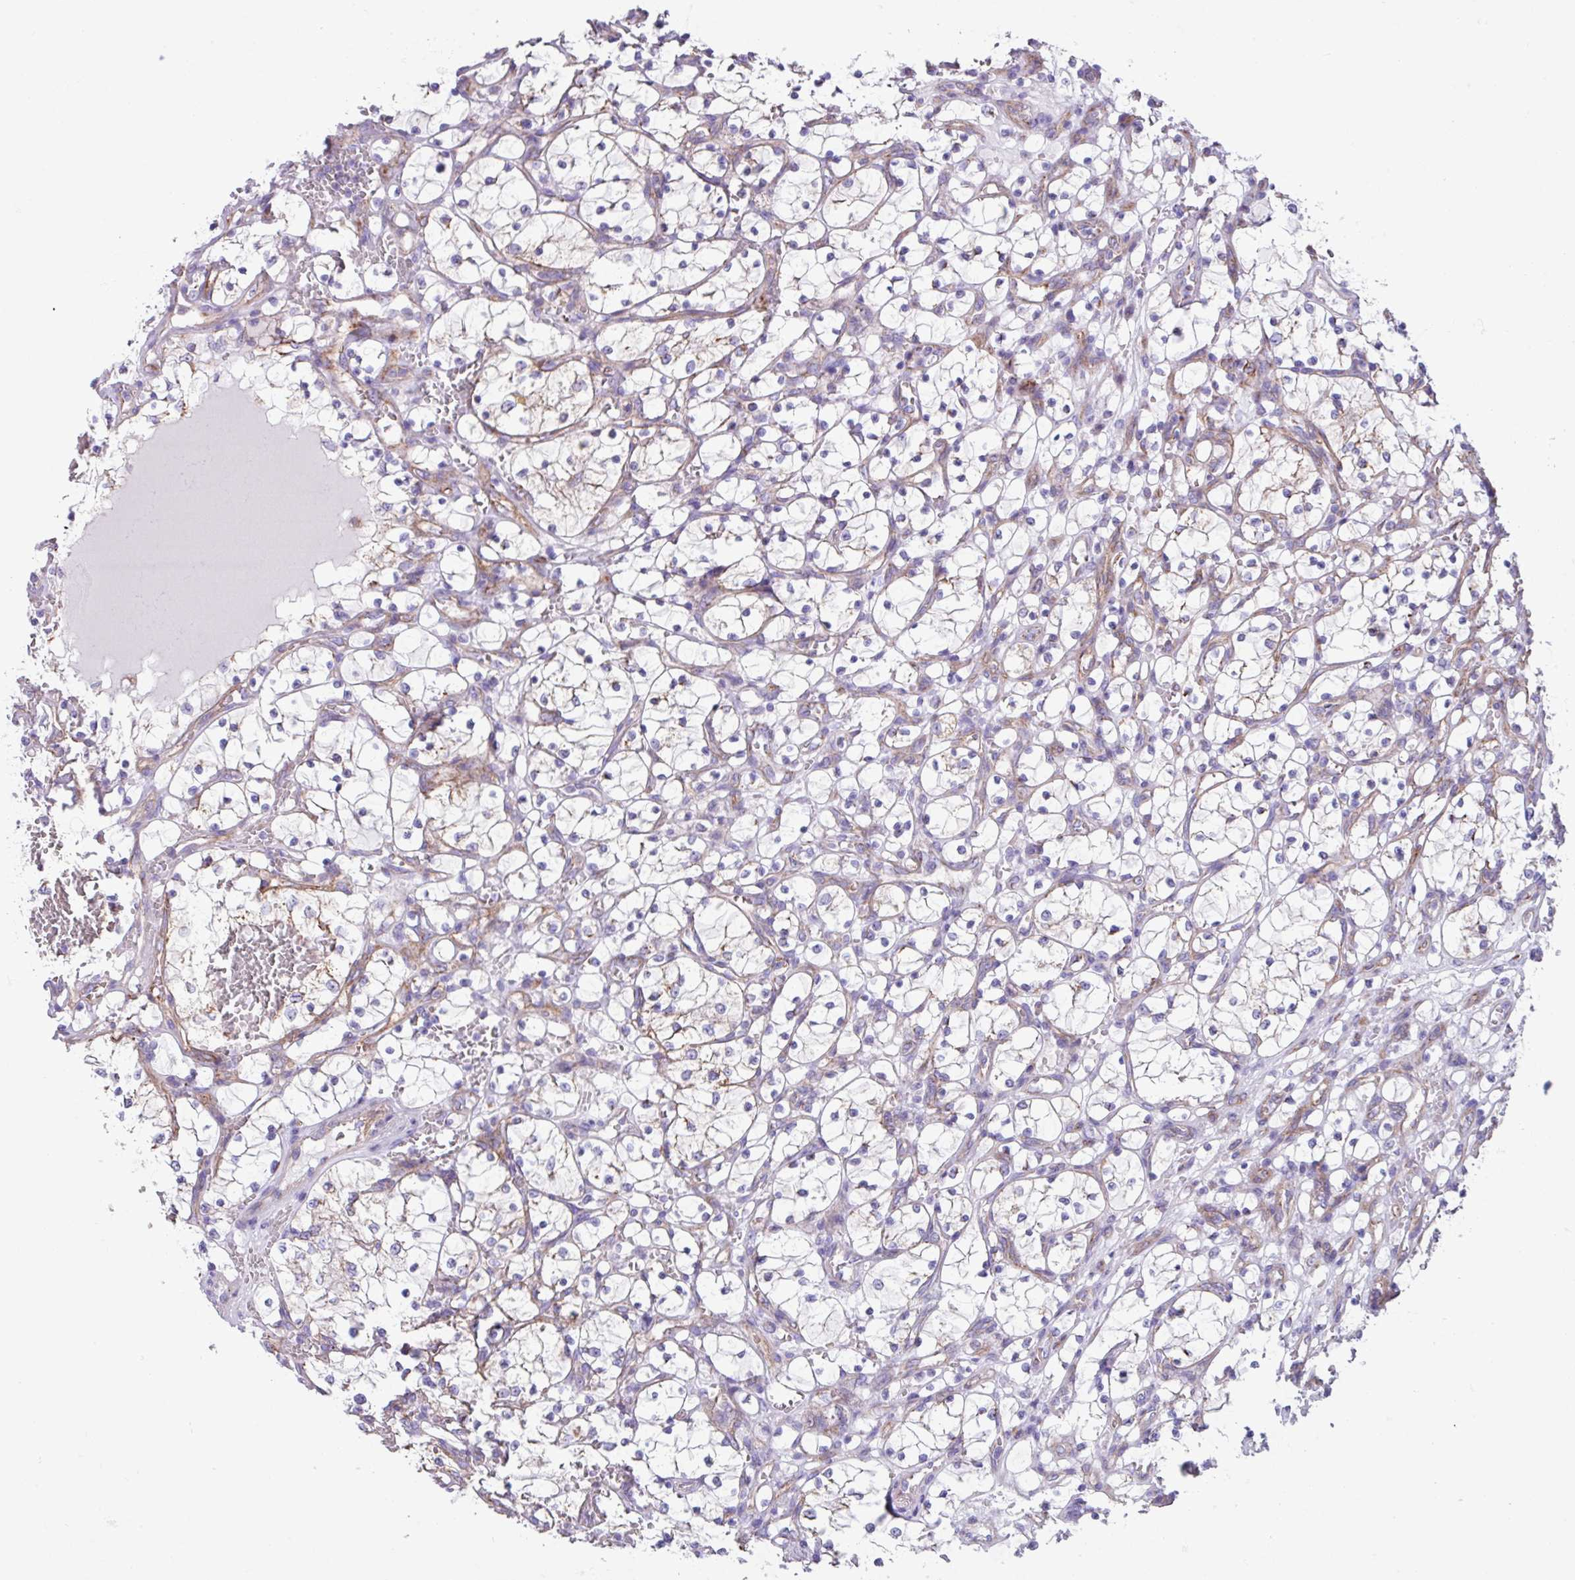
{"staining": {"intensity": "negative", "quantity": "none", "location": "none"}, "tissue": "renal cancer", "cell_type": "Tumor cells", "image_type": "cancer", "snomed": [{"axis": "morphology", "description": "Adenocarcinoma, NOS"}, {"axis": "topography", "description": "Kidney"}], "caption": "High magnification brightfield microscopy of adenocarcinoma (renal) stained with DAB (3,3'-diaminobenzidine) (brown) and counterstained with hematoxylin (blue): tumor cells show no significant positivity.", "gene": "OTULIN", "patient": {"sex": "female", "age": 69}}